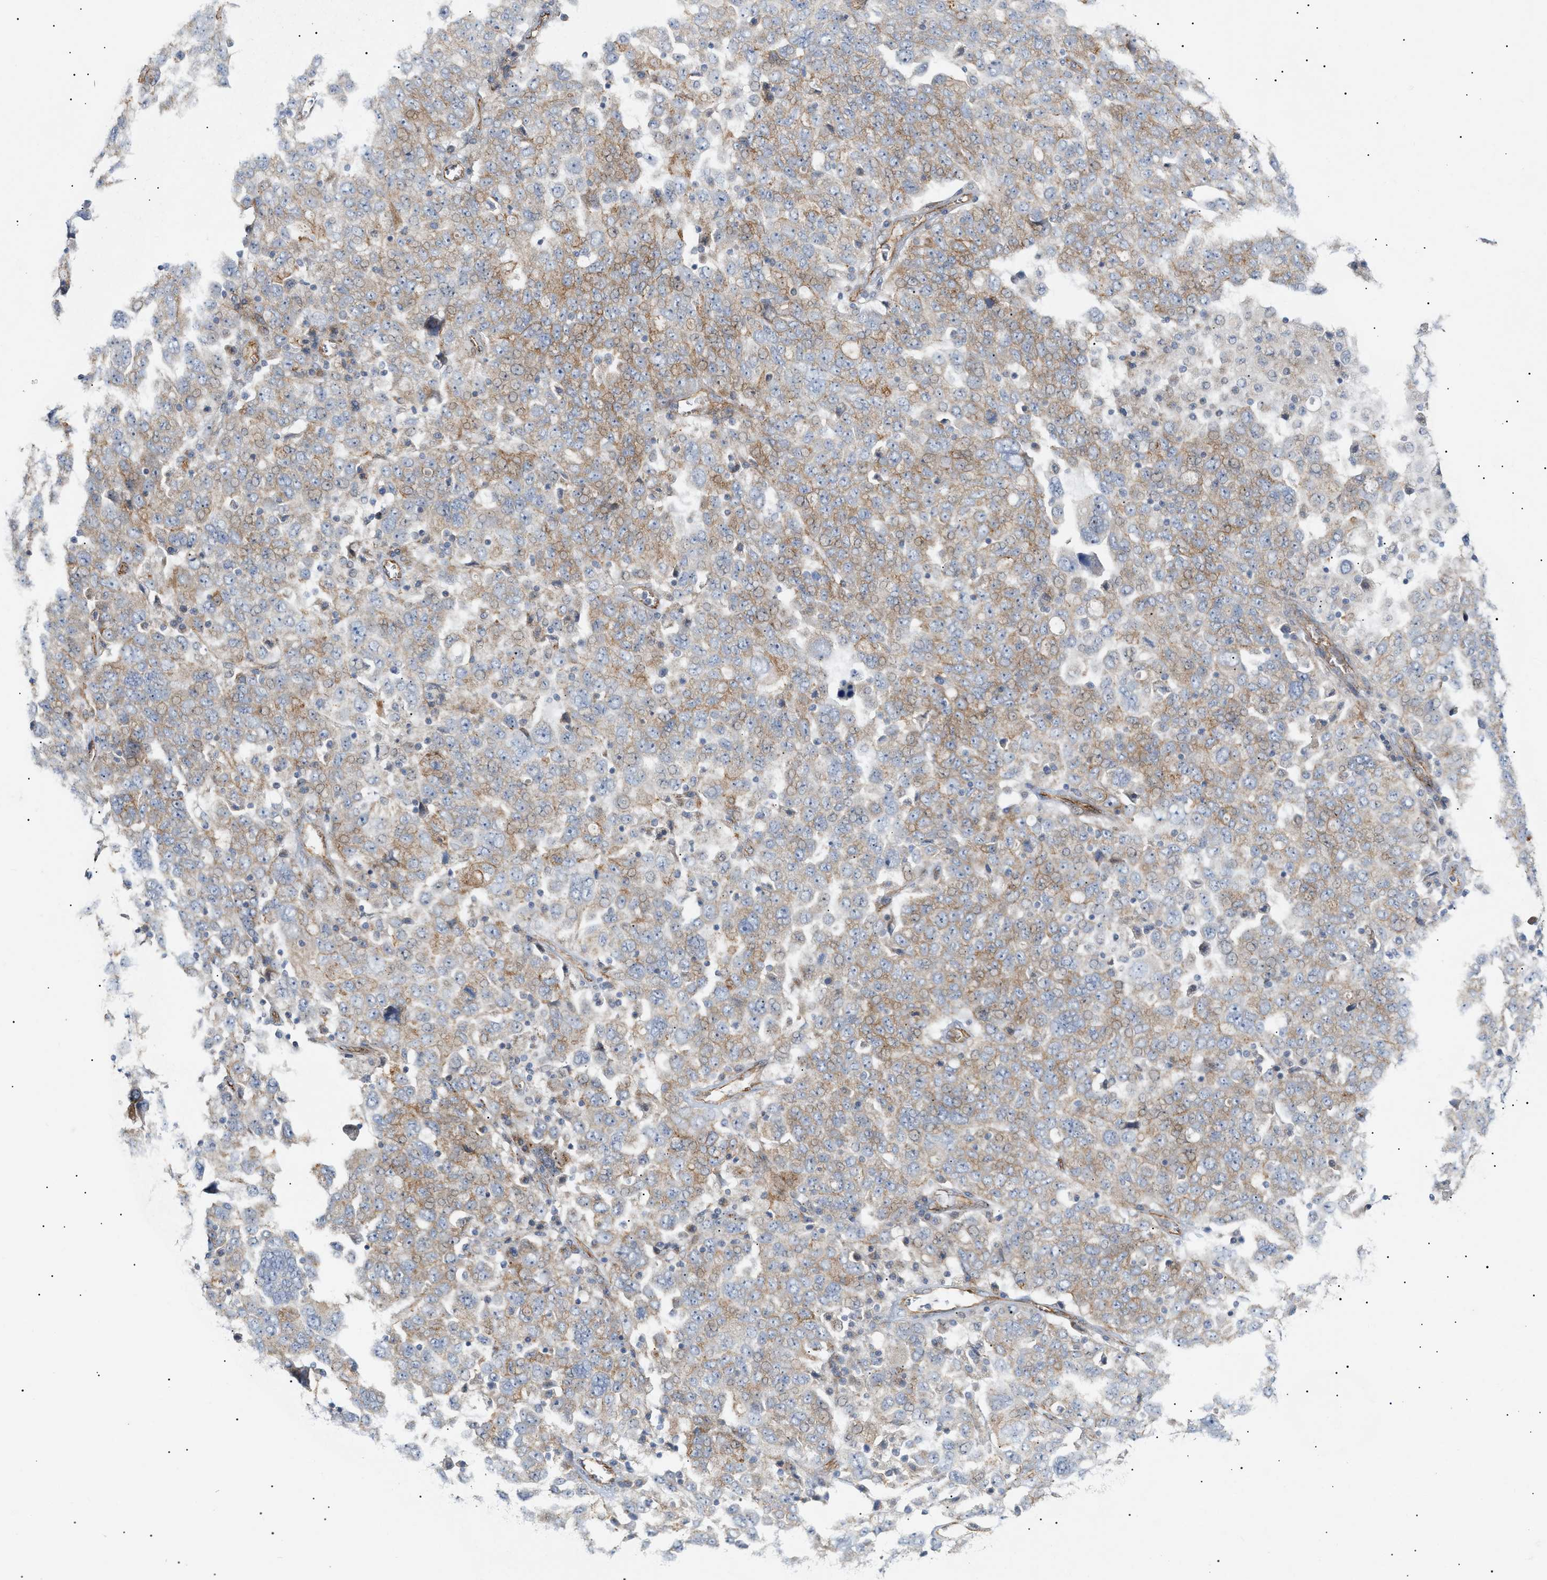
{"staining": {"intensity": "weak", "quantity": "25%-75%", "location": "cytoplasmic/membranous"}, "tissue": "ovarian cancer", "cell_type": "Tumor cells", "image_type": "cancer", "snomed": [{"axis": "morphology", "description": "Carcinoma, endometroid"}, {"axis": "topography", "description": "Ovary"}], "caption": "A low amount of weak cytoplasmic/membranous expression is seen in approximately 25%-75% of tumor cells in ovarian endometroid carcinoma tissue.", "gene": "ZFHX2", "patient": {"sex": "female", "age": 62}}